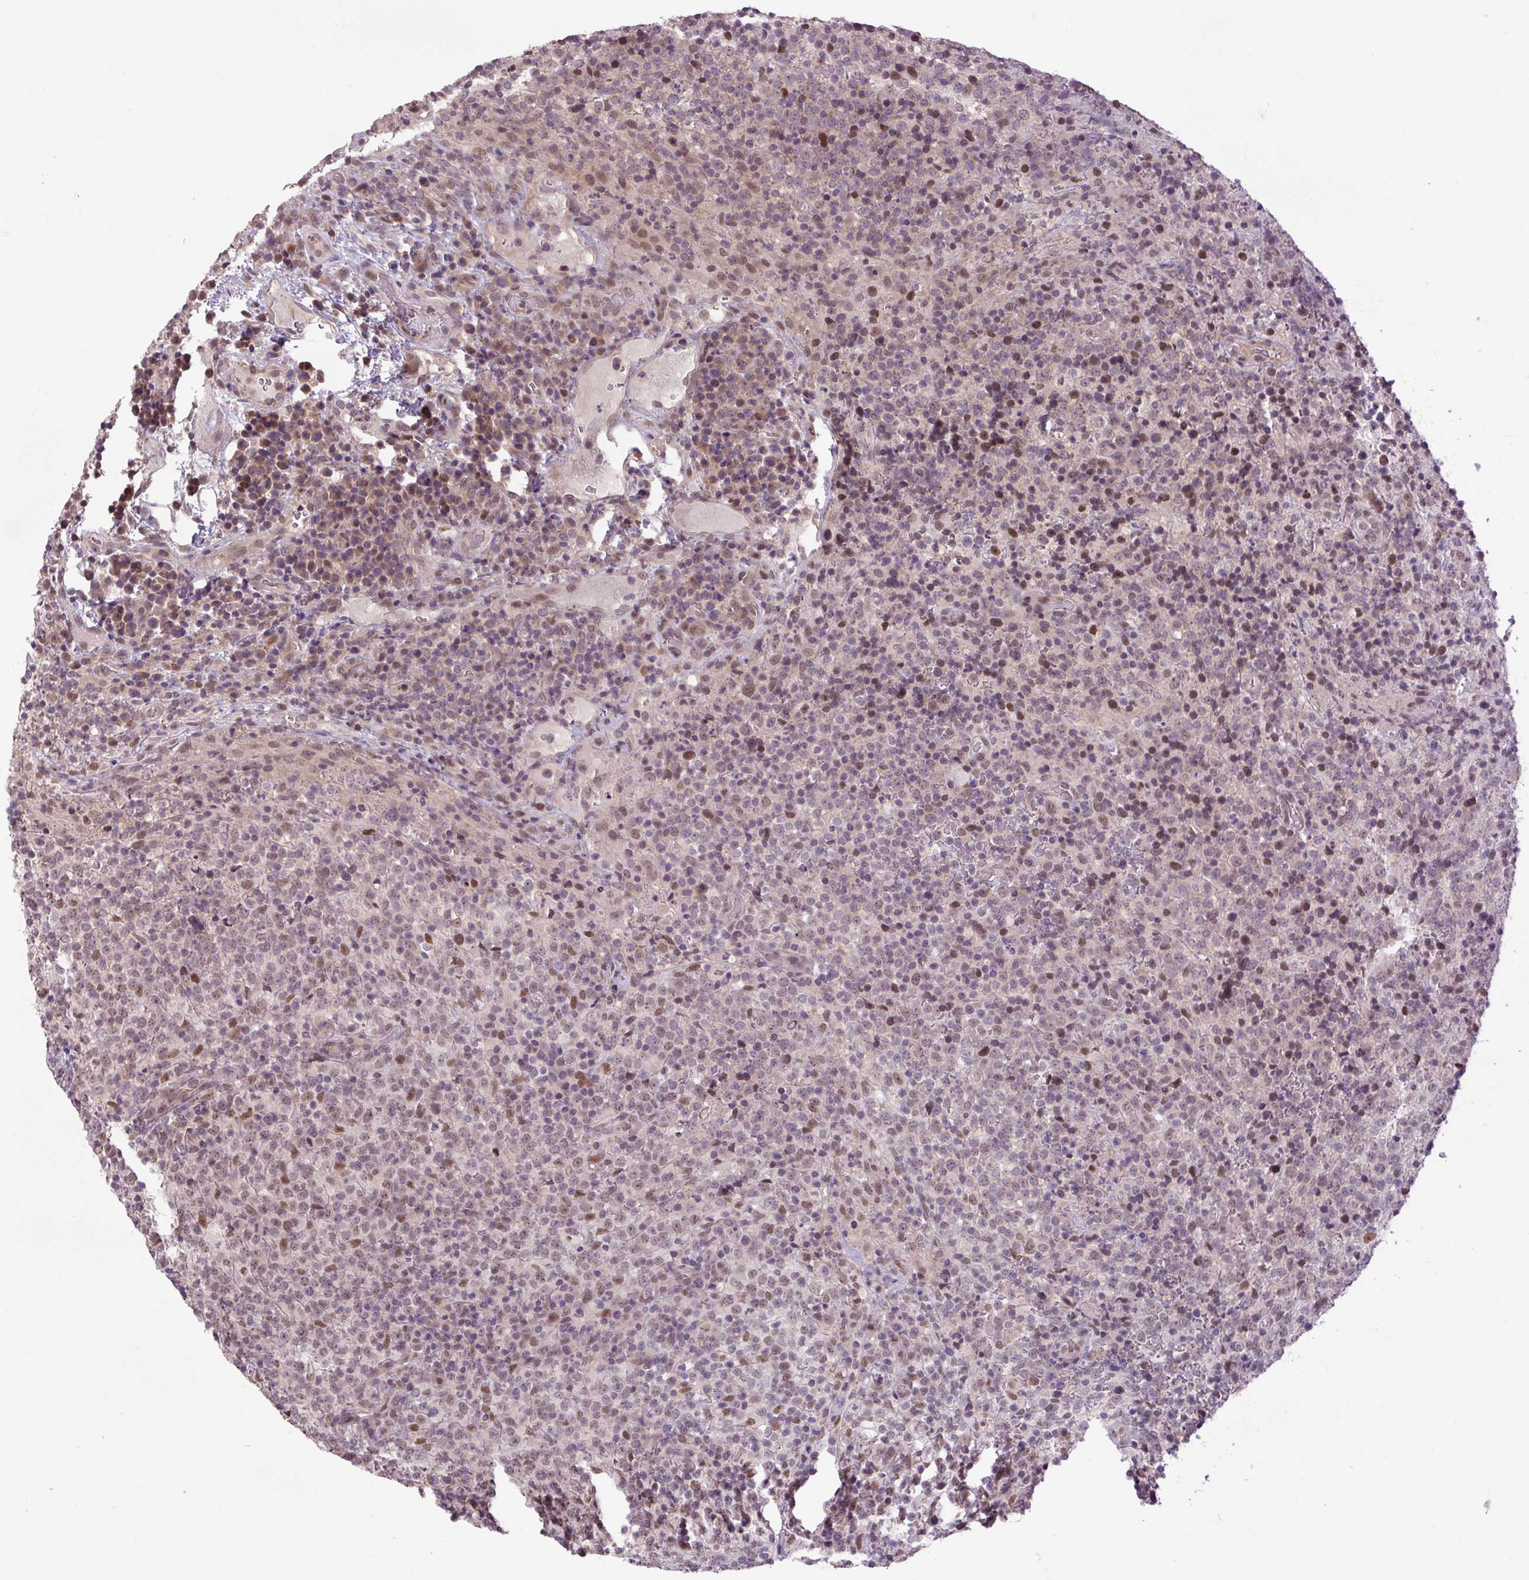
{"staining": {"intensity": "moderate", "quantity": "25%-75%", "location": "nuclear"}, "tissue": "lymphoma", "cell_type": "Tumor cells", "image_type": "cancer", "snomed": [{"axis": "morphology", "description": "Malignant lymphoma, non-Hodgkin's type, High grade"}, {"axis": "topography", "description": "Lymph node"}], "caption": "A medium amount of moderate nuclear positivity is identified in about 25%-75% of tumor cells in high-grade malignant lymphoma, non-Hodgkin's type tissue.", "gene": "KPNA1", "patient": {"sex": "male", "age": 54}}